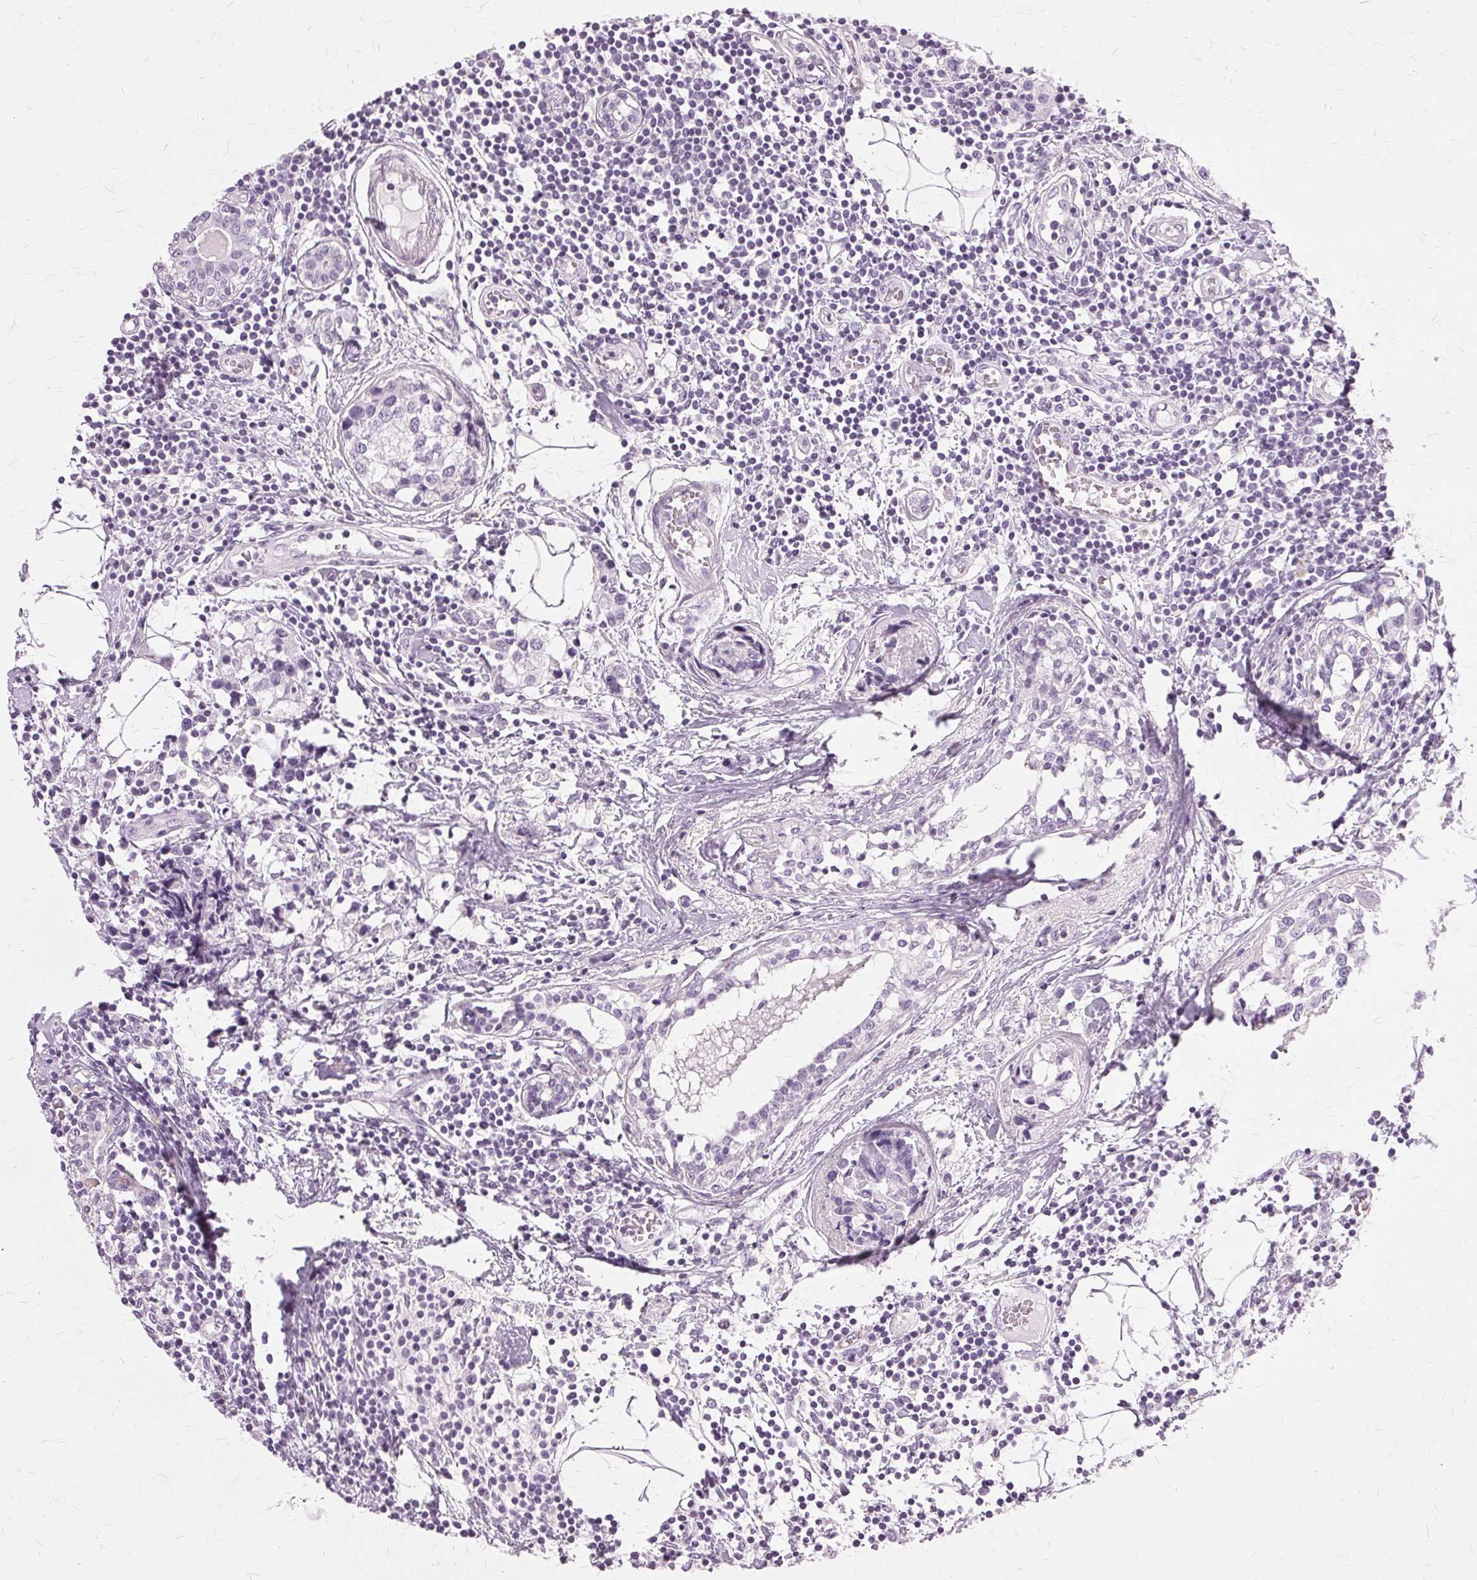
{"staining": {"intensity": "negative", "quantity": "none", "location": "none"}, "tissue": "breast cancer", "cell_type": "Tumor cells", "image_type": "cancer", "snomed": [{"axis": "morphology", "description": "Lobular carcinoma"}, {"axis": "topography", "description": "Breast"}], "caption": "Tumor cells show no significant protein staining in breast cancer (lobular carcinoma).", "gene": "SLC45A3", "patient": {"sex": "female", "age": 59}}